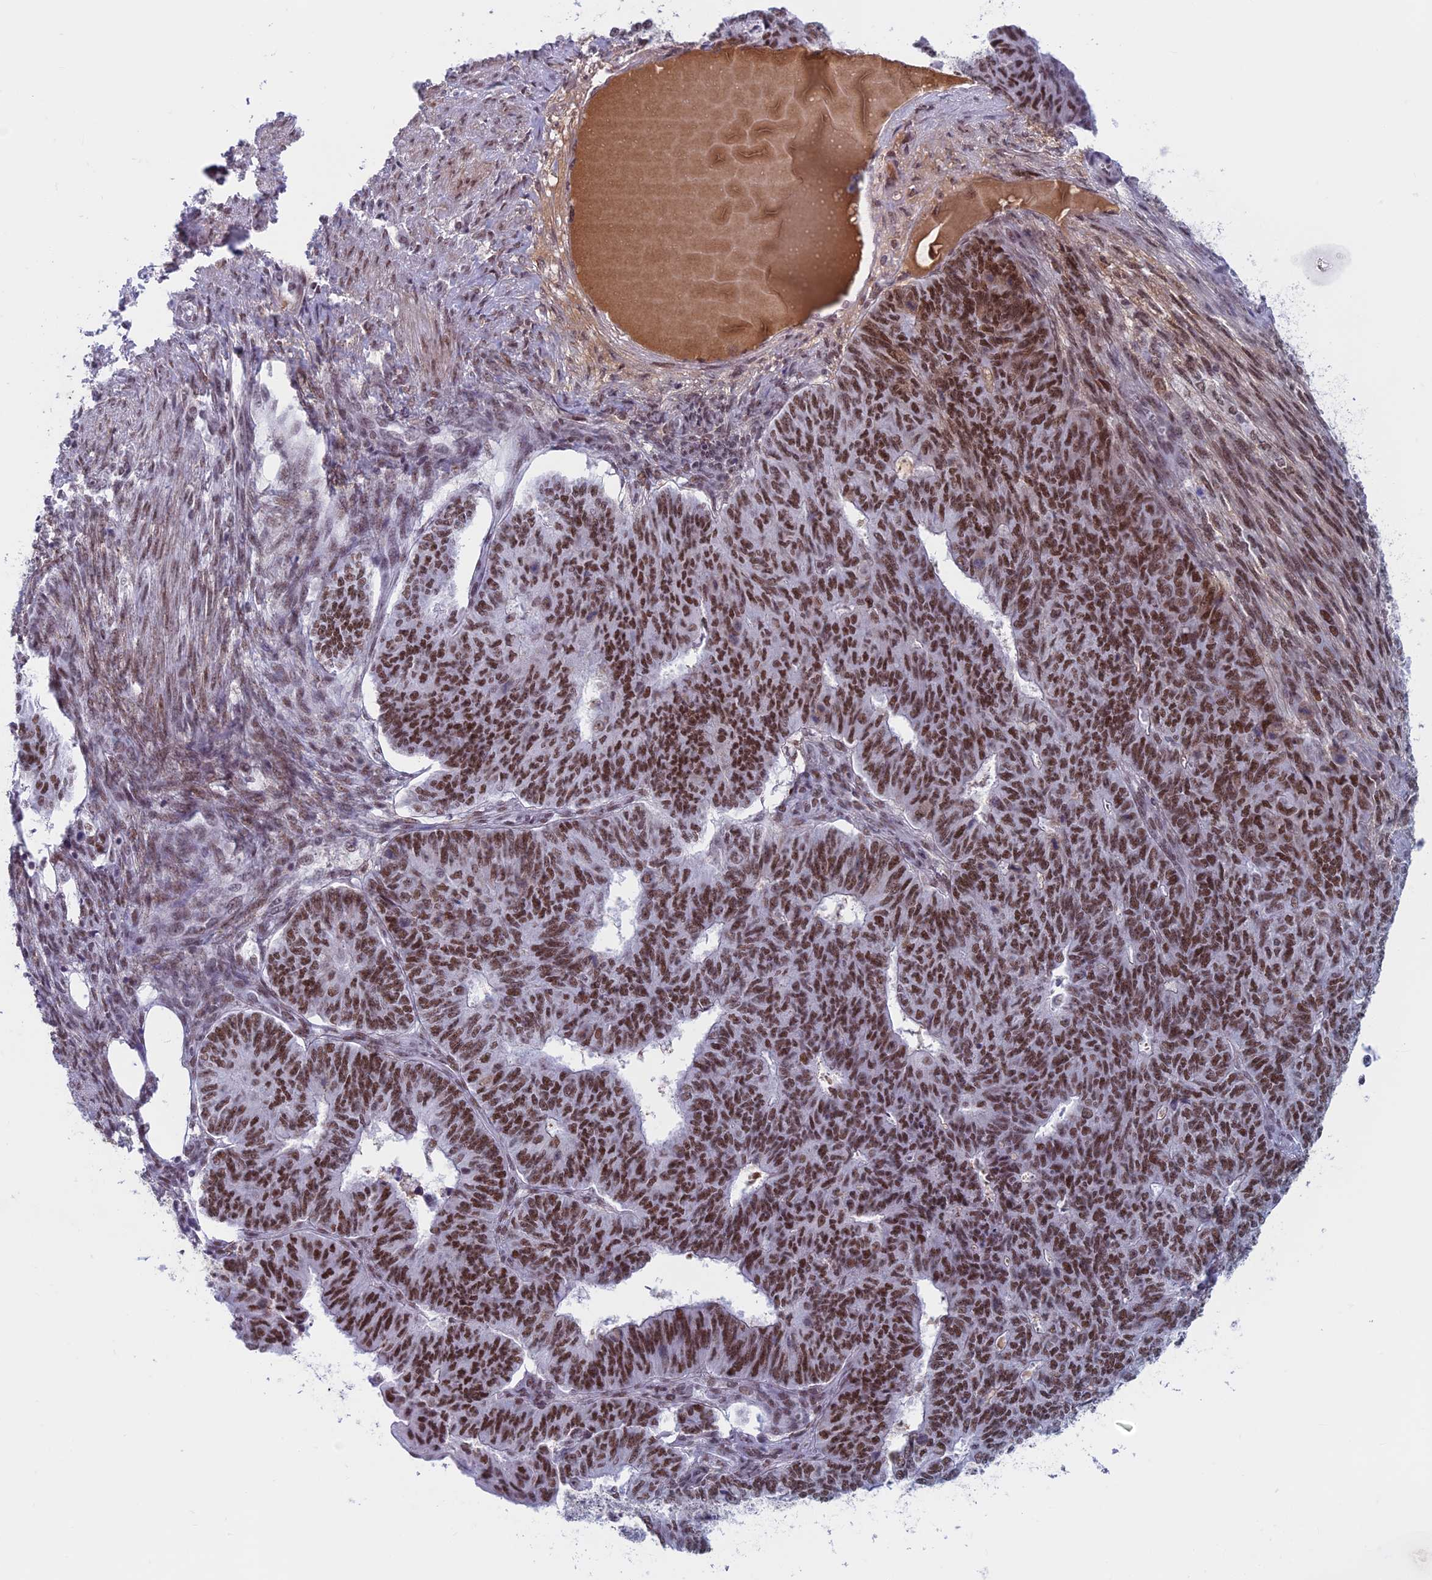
{"staining": {"intensity": "strong", "quantity": ">75%", "location": "nuclear"}, "tissue": "endometrial cancer", "cell_type": "Tumor cells", "image_type": "cancer", "snomed": [{"axis": "morphology", "description": "Adenocarcinoma, NOS"}, {"axis": "topography", "description": "Endometrium"}], "caption": "Immunohistochemistry (DAB) staining of endometrial adenocarcinoma reveals strong nuclear protein staining in about >75% of tumor cells. (Brightfield microscopy of DAB IHC at high magnification).", "gene": "ASH2L", "patient": {"sex": "female", "age": 32}}